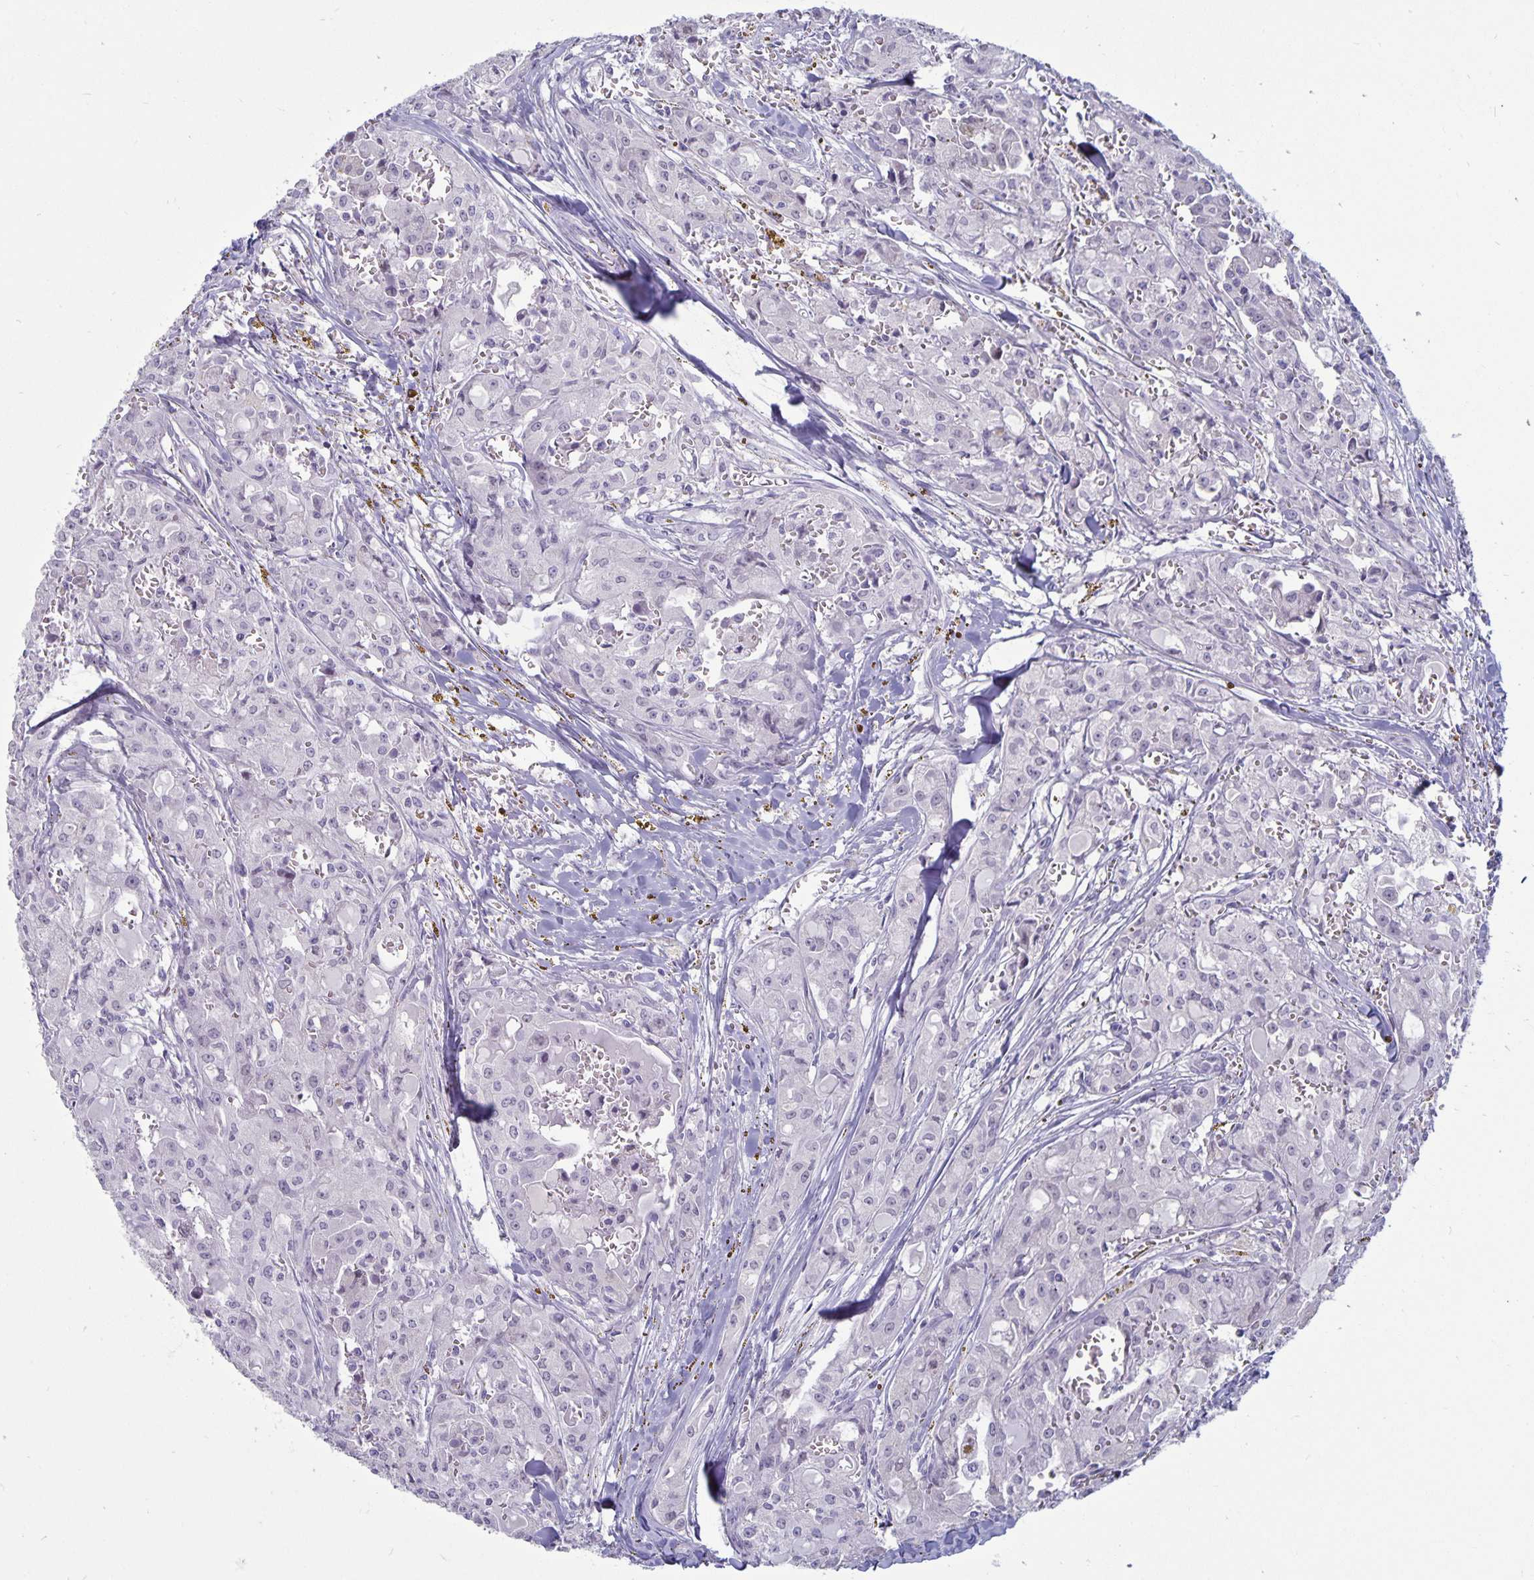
{"staining": {"intensity": "negative", "quantity": "none", "location": "none"}, "tissue": "head and neck cancer", "cell_type": "Tumor cells", "image_type": "cancer", "snomed": [{"axis": "morphology", "description": "Adenocarcinoma, NOS"}, {"axis": "topography", "description": "Head-Neck"}], "caption": "The immunohistochemistry (IHC) photomicrograph has no significant expression in tumor cells of head and neck cancer tissue. (DAB immunohistochemistry (IHC), high magnification).", "gene": "PLCB3", "patient": {"sex": "male", "age": 64}}